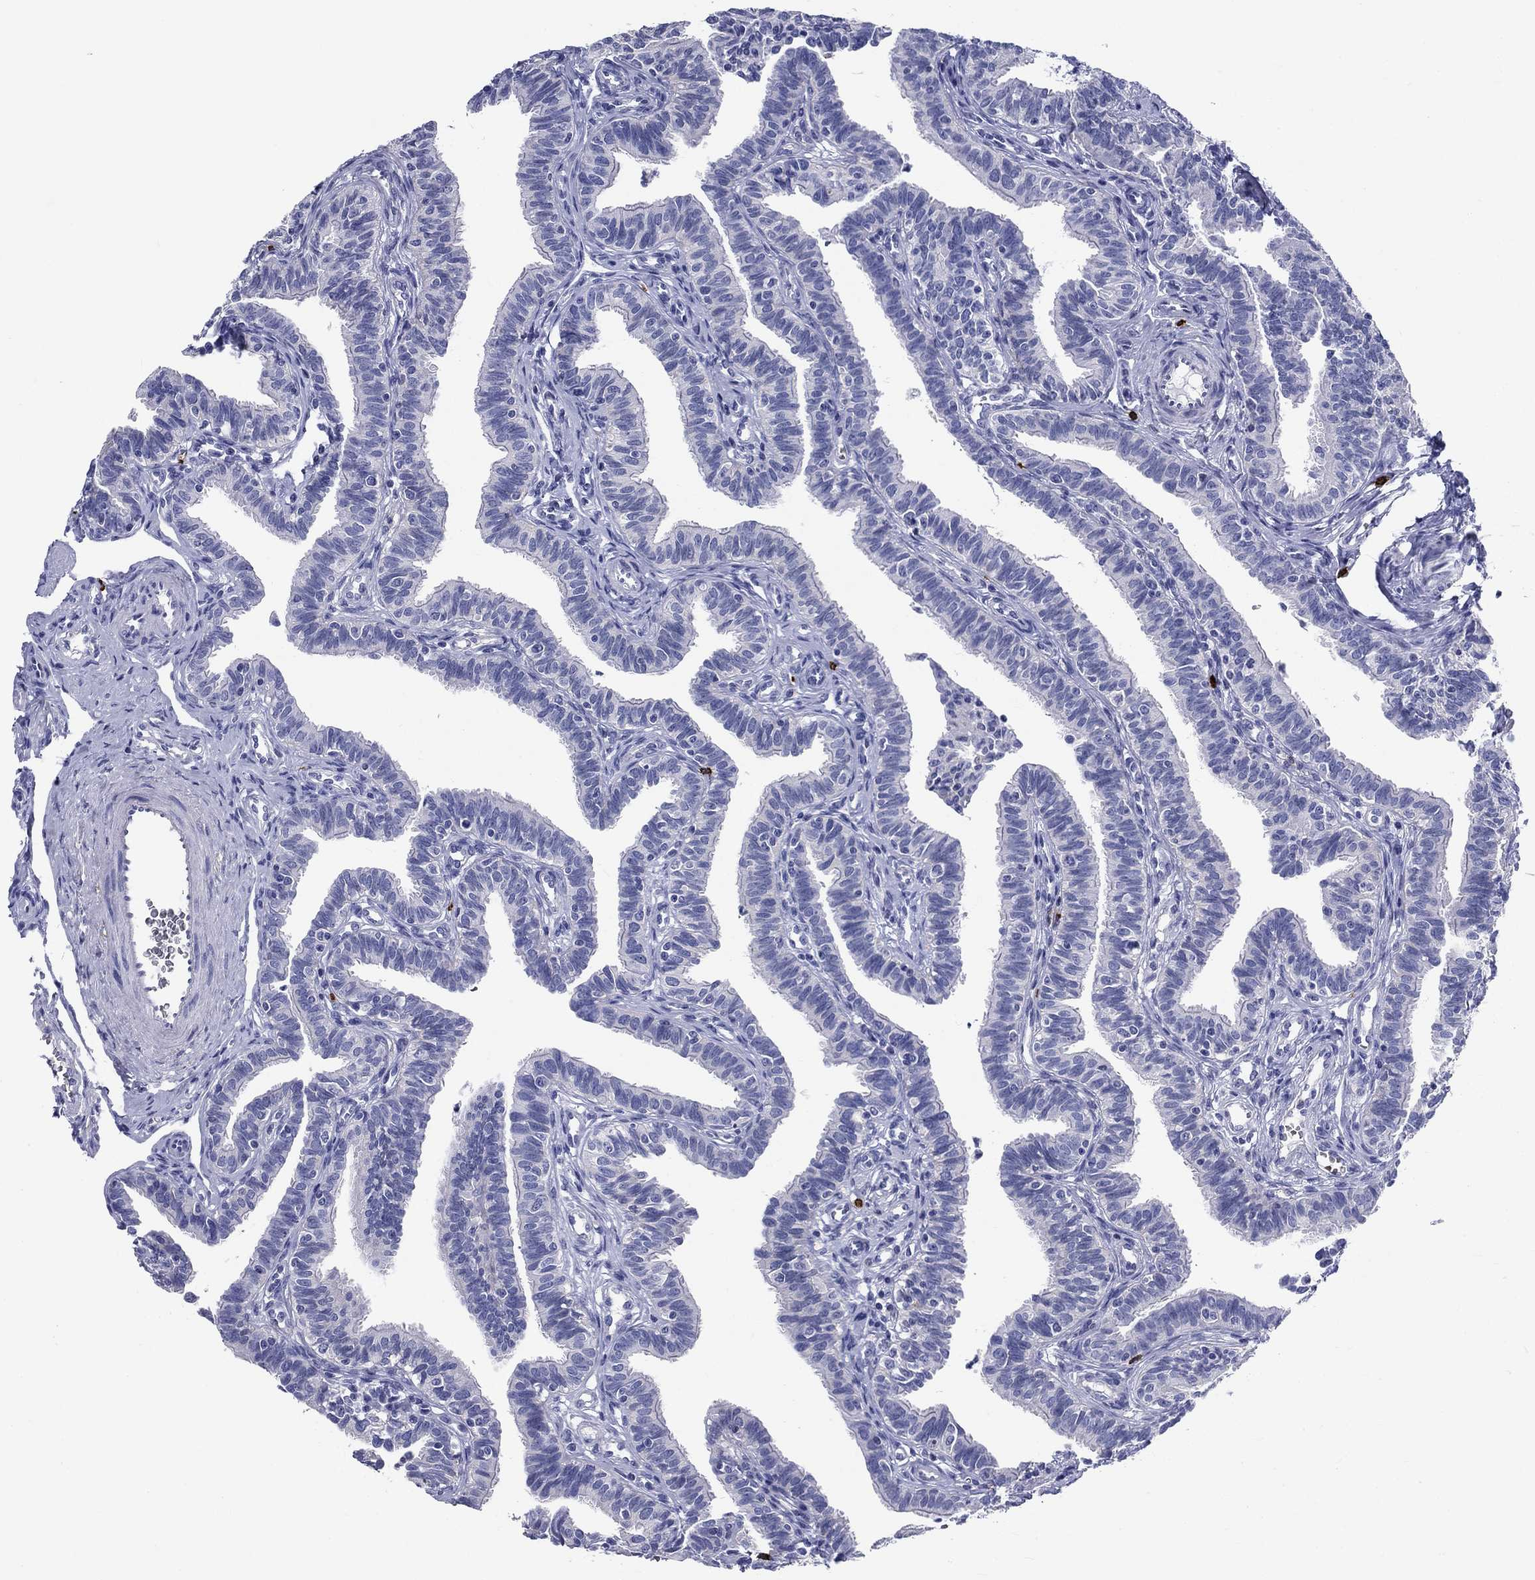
{"staining": {"intensity": "negative", "quantity": "none", "location": "none"}, "tissue": "fallopian tube", "cell_type": "Glandular cells", "image_type": "normal", "snomed": [{"axis": "morphology", "description": "Normal tissue, NOS"}, {"axis": "topography", "description": "Fallopian tube"}], "caption": "Immunohistochemistry (IHC) histopathology image of normal fallopian tube stained for a protein (brown), which reveals no staining in glandular cells. The staining was performed using DAB to visualize the protein expression in brown, while the nuclei were stained in blue with hematoxylin (Magnification: 20x).", "gene": "CD40LG", "patient": {"sex": "female", "age": 36}}